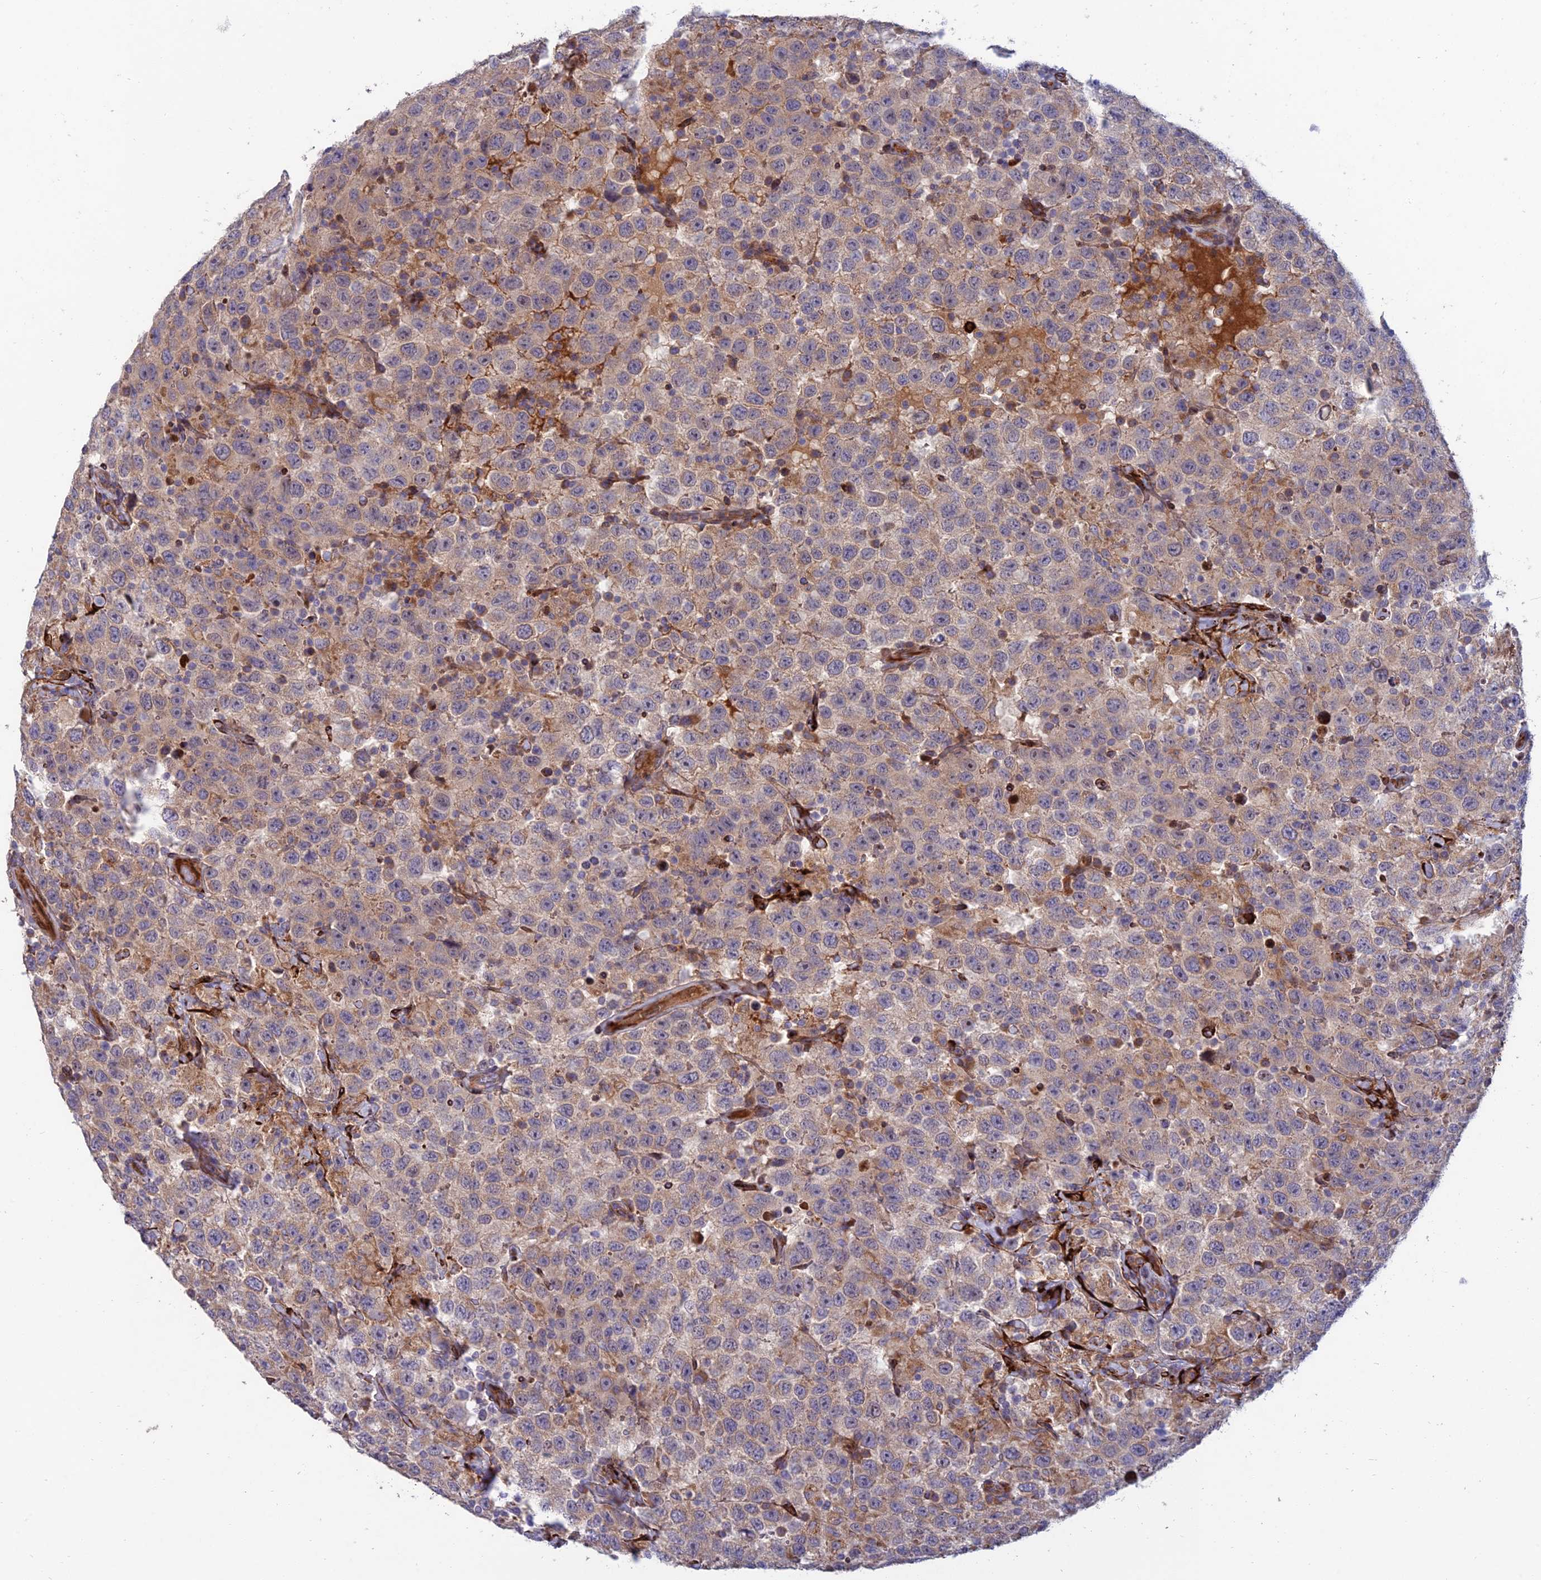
{"staining": {"intensity": "weak", "quantity": ">75%", "location": "cytoplasmic/membranous"}, "tissue": "testis cancer", "cell_type": "Tumor cells", "image_type": "cancer", "snomed": [{"axis": "morphology", "description": "Seminoma, NOS"}, {"axis": "topography", "description": "Testis"}], "caption": "A low amount of weak cytoplasmic/membranous positivity is seen in about >75% of tumor cells in seminoma (testis) tissue.", "gene": "RCN3", "patient": {"sex": "male", "age": 41}}